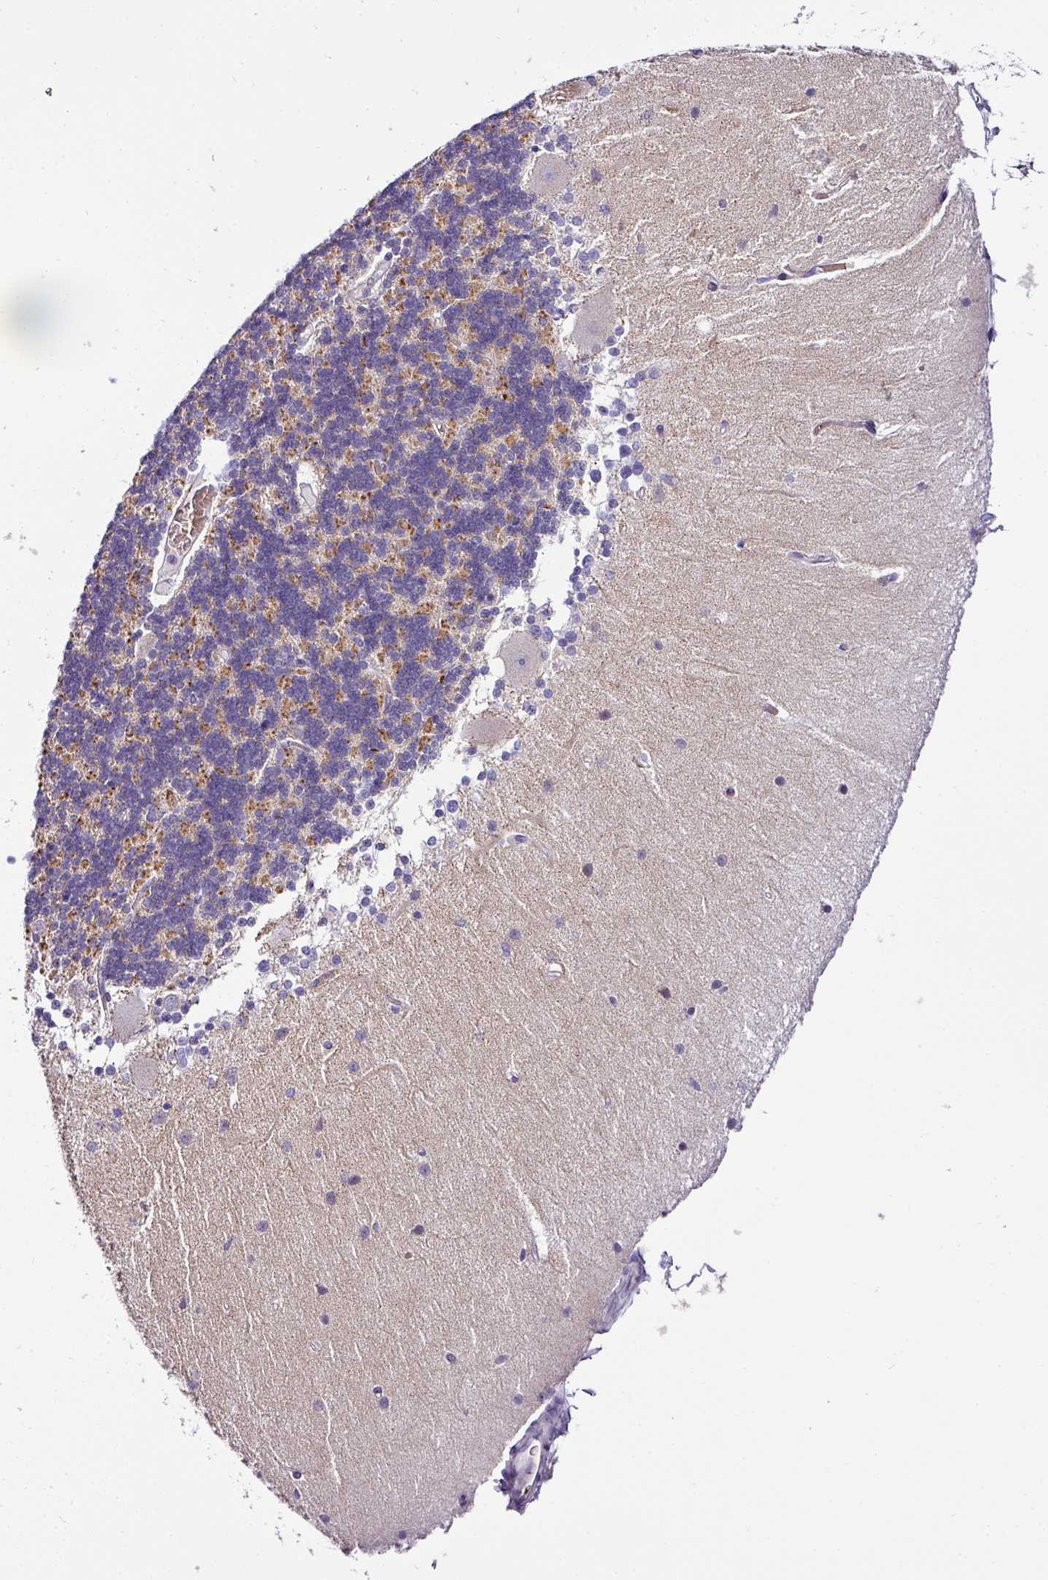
{"staining": {"intensity": "negative", "quantity": "none", "location": "none"}, "tissue": "cerebellum", "cell_type": "Cells in granular layer", "image_type": "normal", "snomed": [{"axis": "morphology", "description": "Normal tissue, NOS"}, {"axis": "topography", "description": "Cerebellum"}], "caption": "Cells in granular layer are negative for brown protein staining in normal cerebellum. The staining is performed using DAB brown chromogen with nuclei counter-stained in using hematoxylin.", "gene": "NAPSA", "patient": {"sex": "female", "age": 54}}